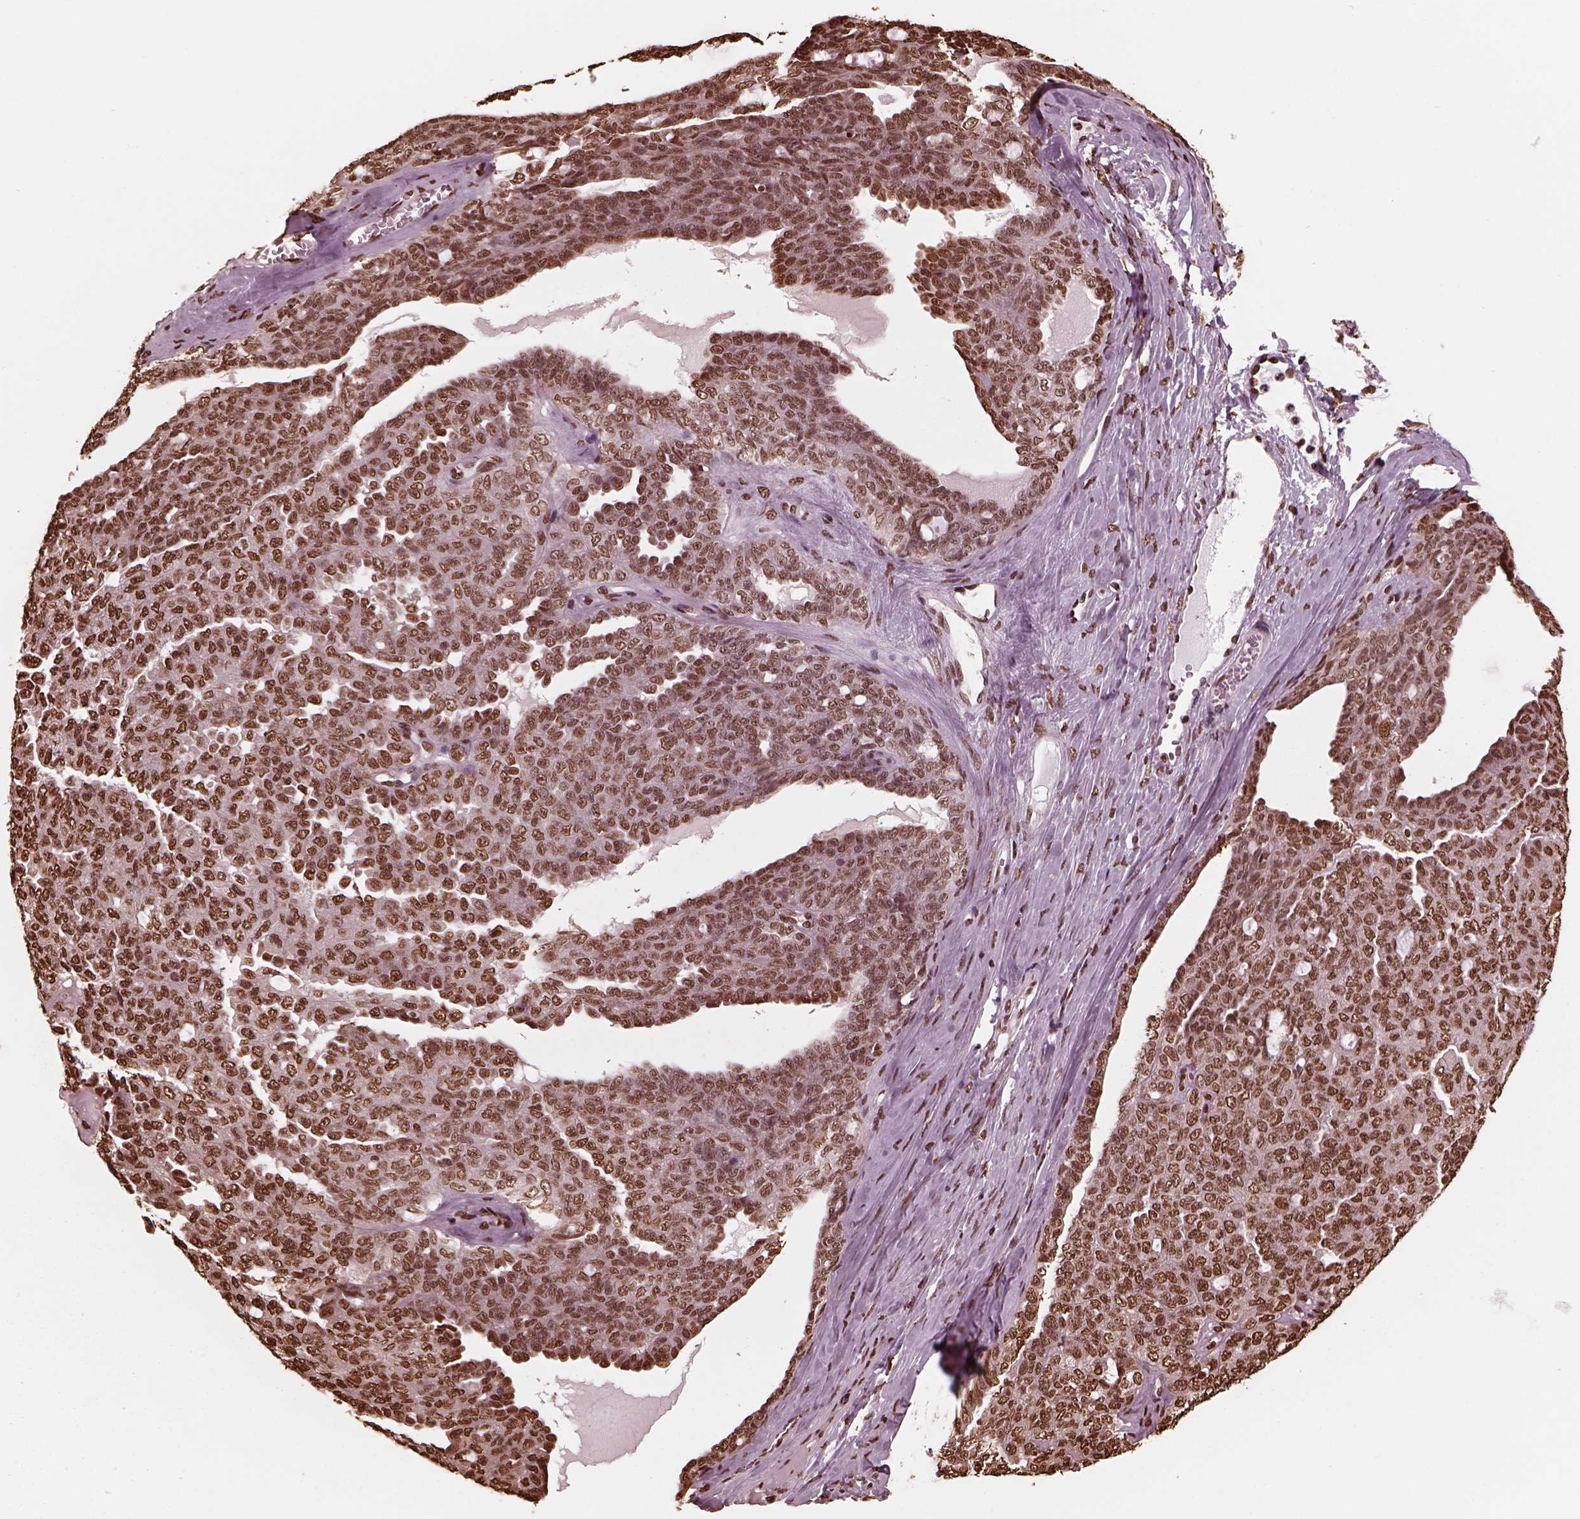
{"staining": {"intensity": "moderate", "quantity": ">75%", "location": "nuclear"}, "tissue": "ovarian cancer", "cell_type": "Tumor cells", "image_type": "cancer", "snomed": [{"axis": "morphology", "description": "Cystadenocarcinoma, serous, NOS"}, {"axis": "topography", "description": "Ovary"}], "caption": "IHC (DAB (3,3'-diaminobenzidine)) staining of human ovarian serous cystadenocarcinoma shows moderate nuclear protein staining in approximately >75% of tumor cells. (DAB = brown stain, brightfield microscopy at high magnification).", "gene": "NSD1", "patient": {"sex": "female", "age": 71}}